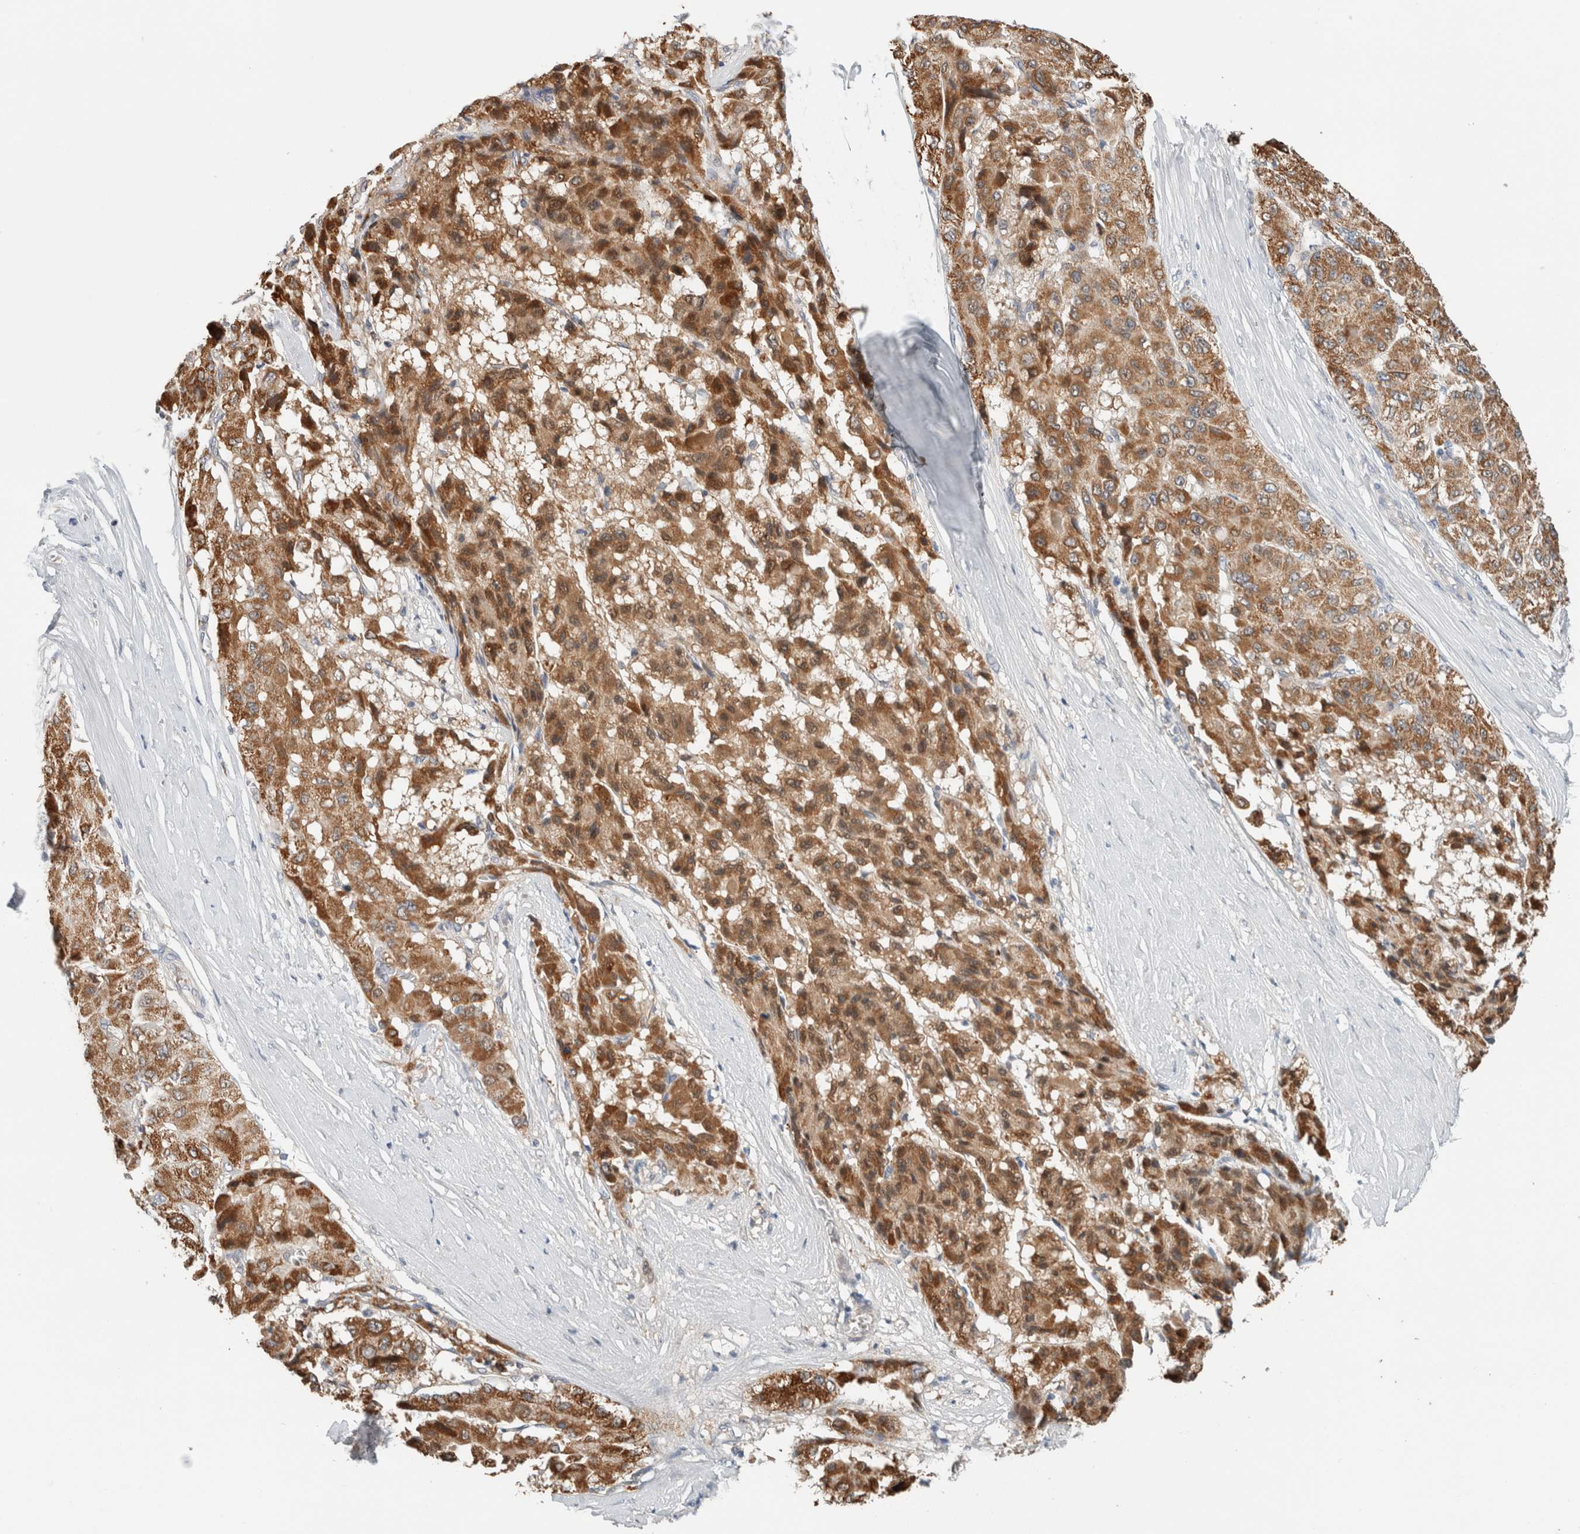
{"staining": {"intensity": "moderate", "quantity": ">75%", "location": "cytoplasmic/membranous"}, "tissue": "liver cancer", "cell_type": "Tumor cells", "image_type": "cancer", "snomed": [{"axis": "morphology", "description": "Carcinoma, Hepatocellular, NOS"}, {"axis": "topography", "description": "Liver"}], "caption": "Liver cancer stained with a brown dye demonstrates moderate cytoplasmic/membranous positive staining in approximately >75% of tumor cells.", "gene": "CRAT", "patient": {"sex": "male", "age": 80}}